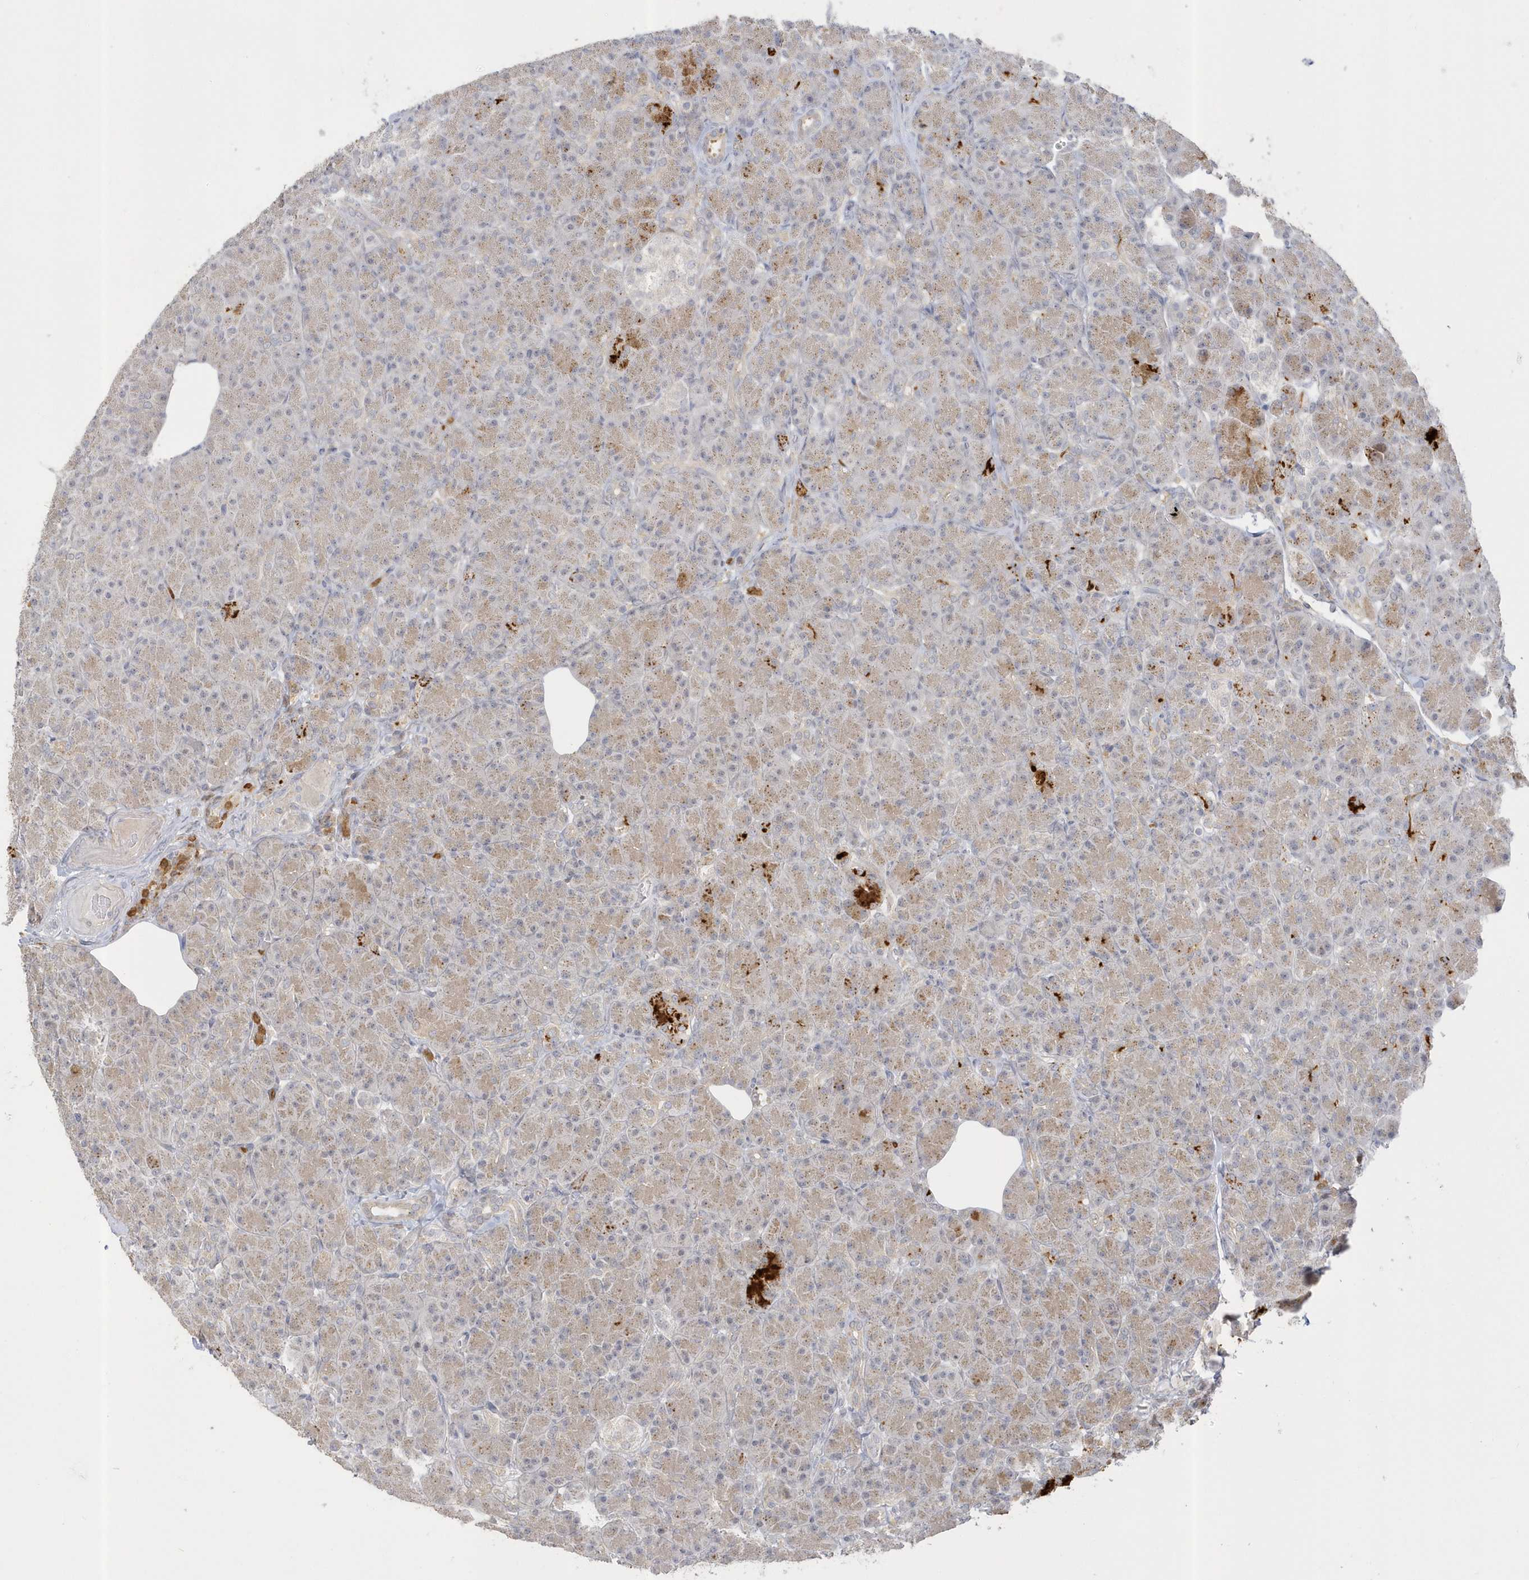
{"staining": {"intensity": "strong", "quantity": "<25%", "location": "cytoplasmic/membranous"}, "tissue": "pancreas", "cell_type": "Exocrine glandular cells", "image_type": "normal", "snomed": [{"axis": "morphology", "description": "Normal tissue, NOS"}, {"axis": "topography", "description": "Pancreas"}], "caption": "DAB immunohistochemical staining of unremarkable human pancreas shows strong cytoplasmic/membranous protein positivity in approximately <25% of exocrine glandular cells. The staining is performed using DAB brown chromogen to label protein expression. The nuclei are counter-stained blue using hematoxylin.", "gene": "NAF1", "patient": {"sex": "female", "age": 43}}